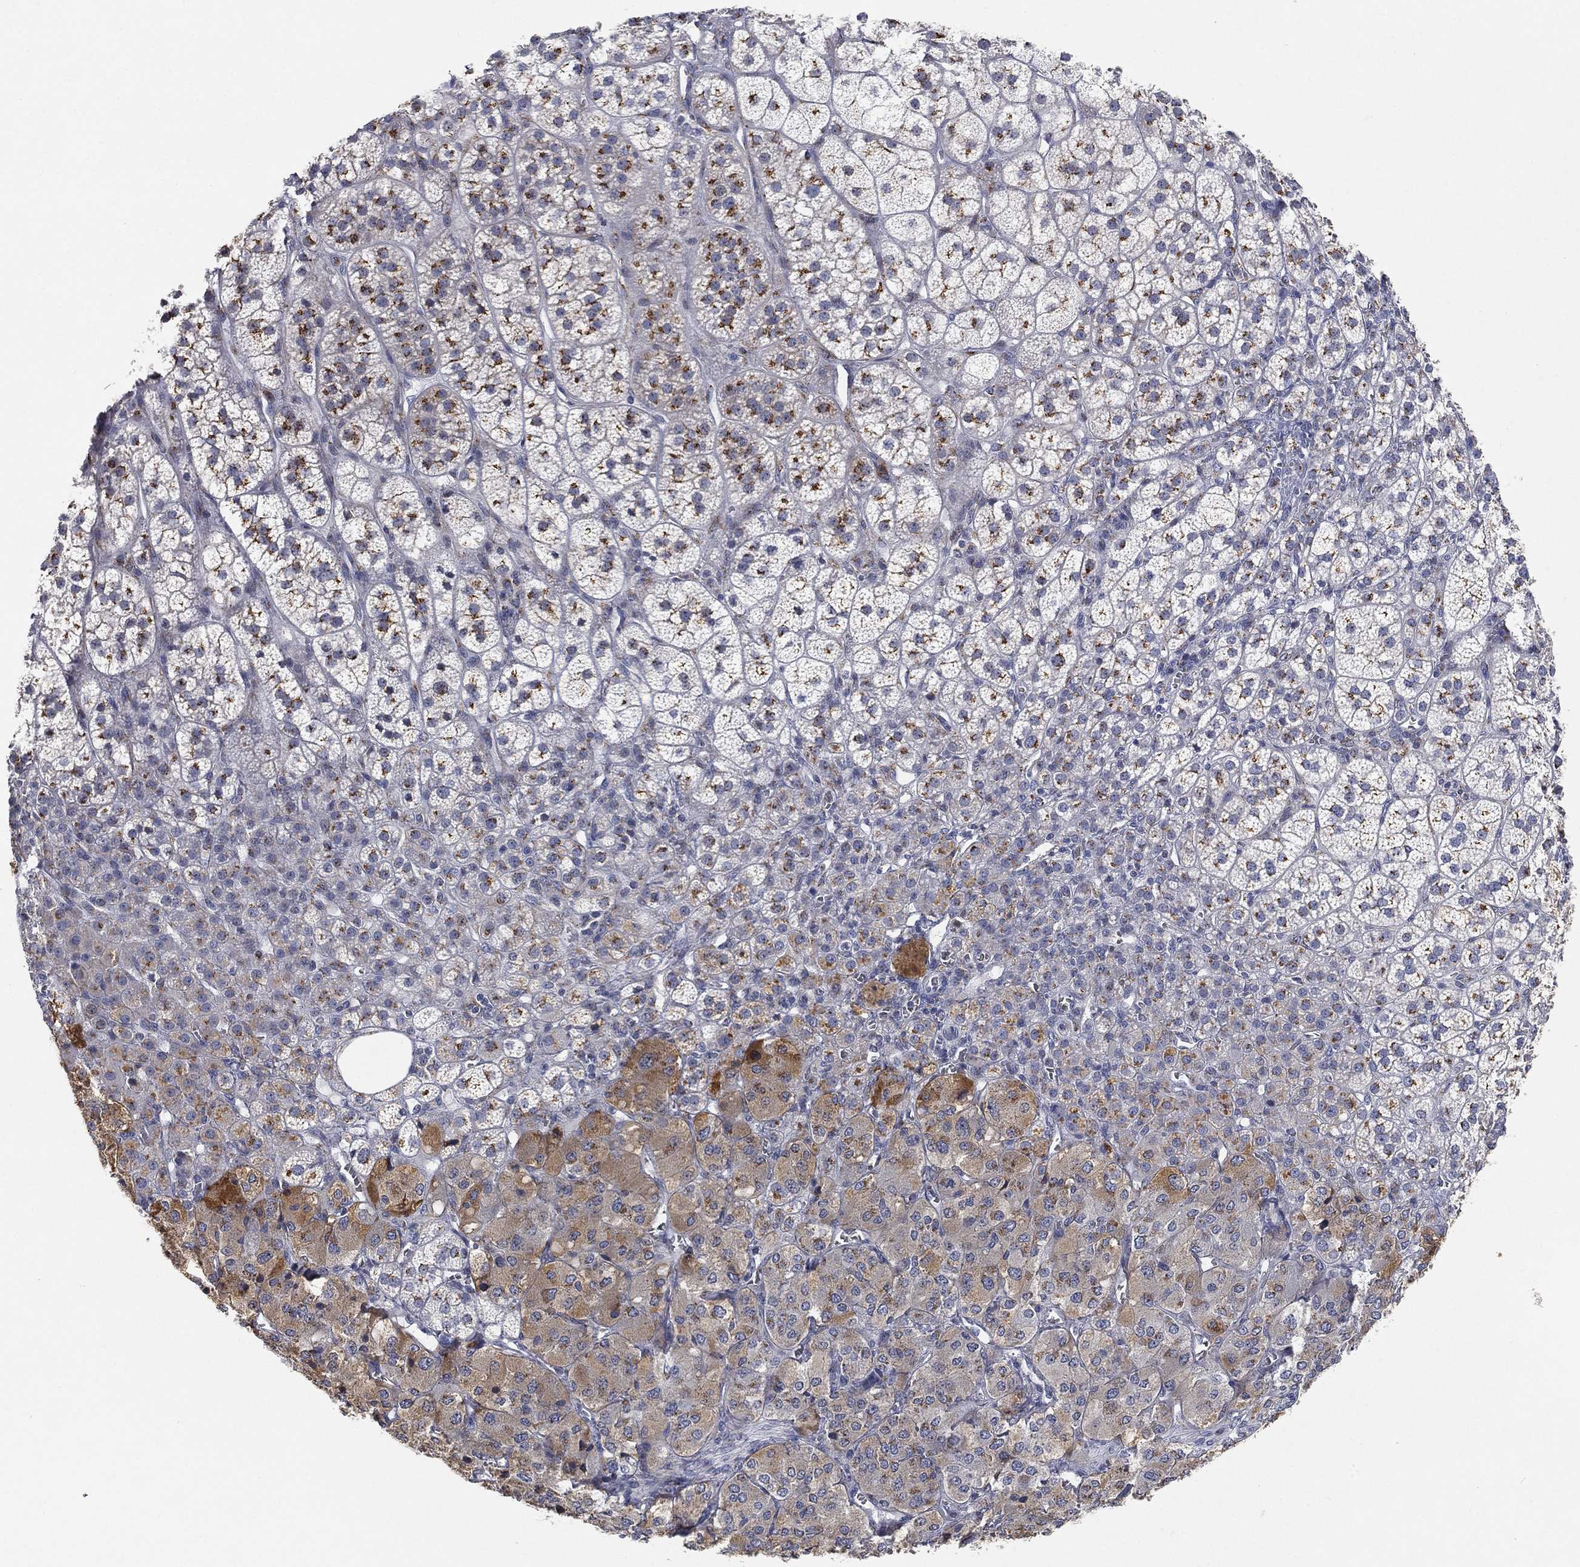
{"staining": {"intensity": "strong", "quantity": "25%-75%", "location": "cytoplasmic/membranous"}, "tissue": "adrenal gland", "cell_type": "Glandular cells", "image_type": "normal", "snomed": [{"axis": "morphology", "description": "Normal tissue, NOS"}, {"axis": "topography", "description": "Adrenal gland"}], "caption": "Protein staining shows strong cytoplasmic/membranous staining in about 25%-75% of glandular cells in normal adrenal gland.", "gene": "TICAM1", "patient": {"sex": "female", "age": 60}}